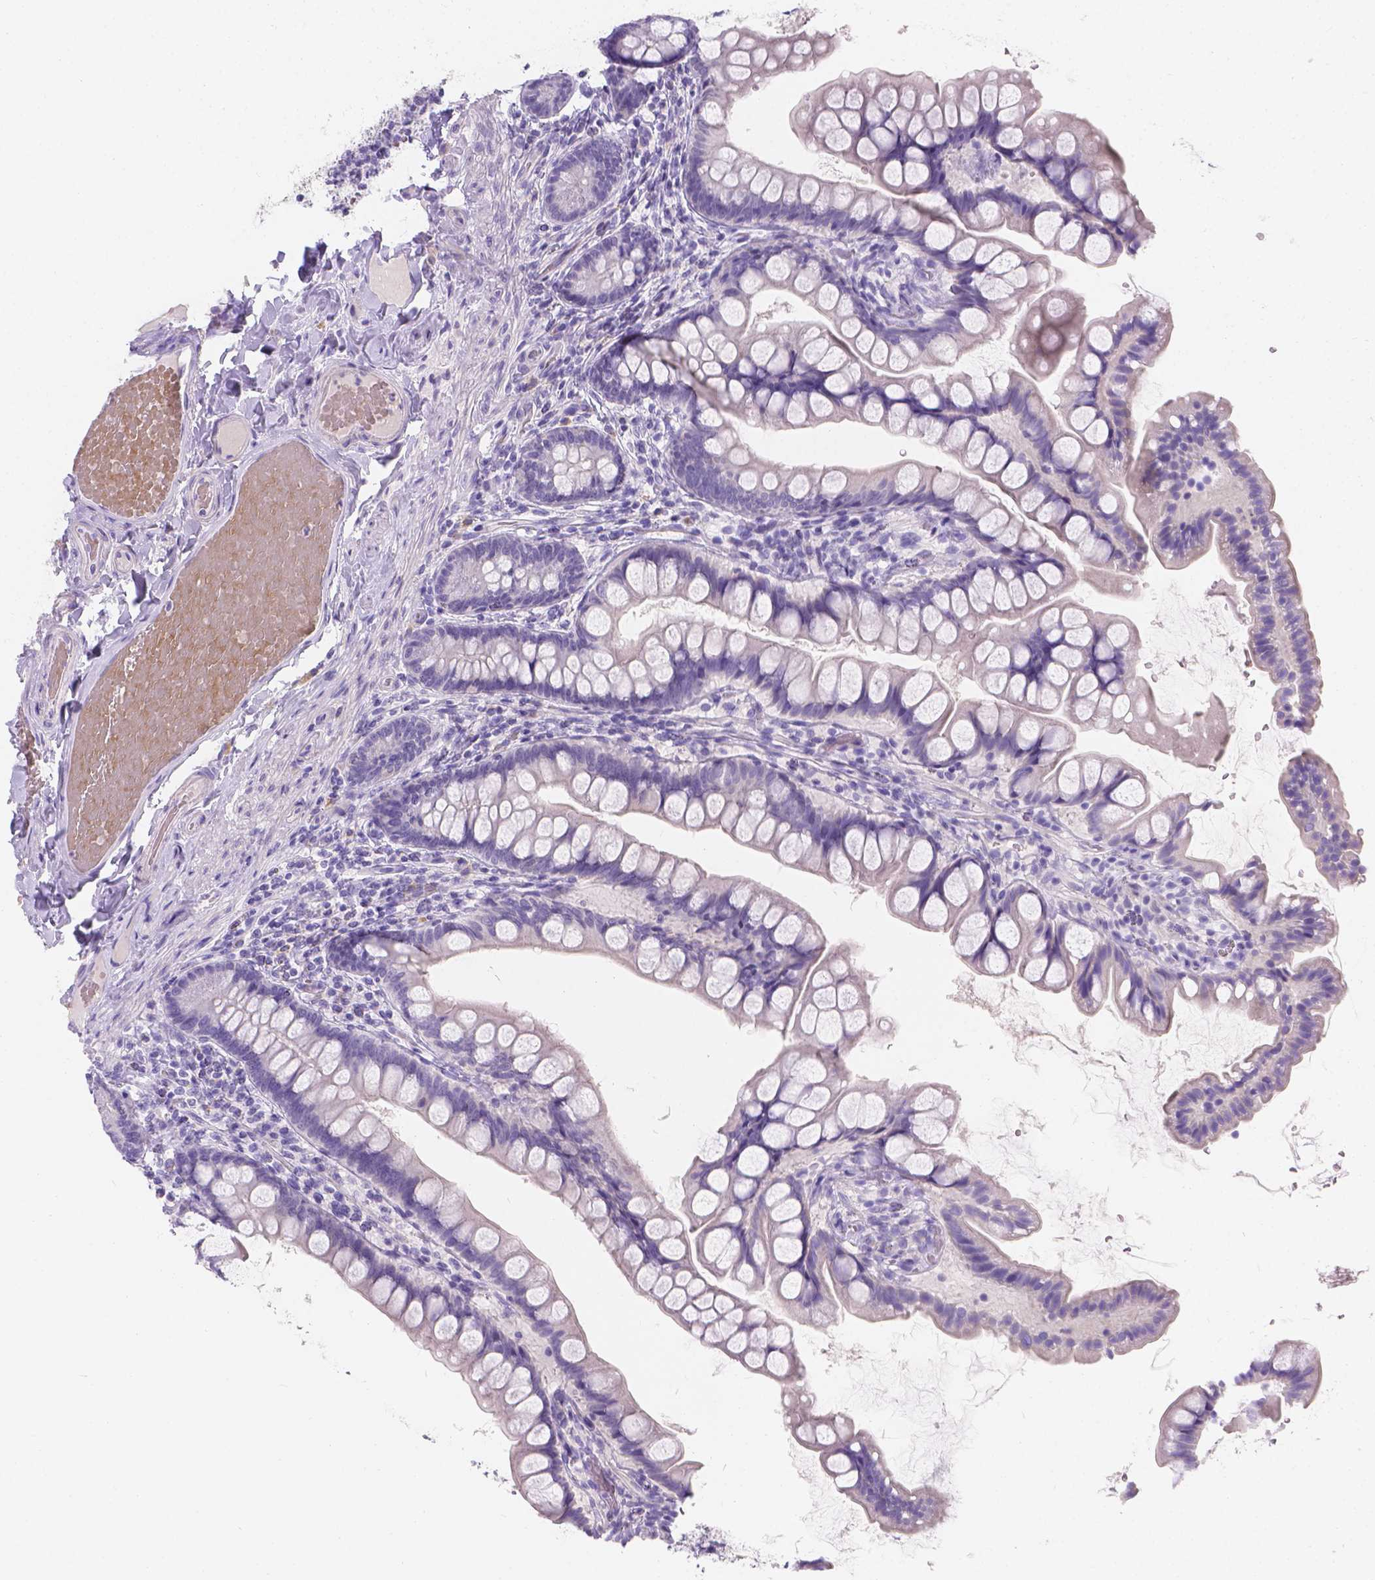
{"staining": {"intensity": "negative", "quantity": "none", "location": "none"}, "tissue": "small intestine", "cell_type": "Glandular cells", "image_type": "normal", "snomed": [{"axis": "morphology", "description": "Normal tissue, NOS"}, {"axis": "topography", "description": "Small intestine"}], "caption": "The image shows no staining of glandular cells in benign small intestine. (DAB (3,3'-diaminobenzidine) immunohistochemistry visualized using brightfield microscopy, high magnification).", "gene": "GNRHR", "patient": {"sex": "male", "age": 70}}